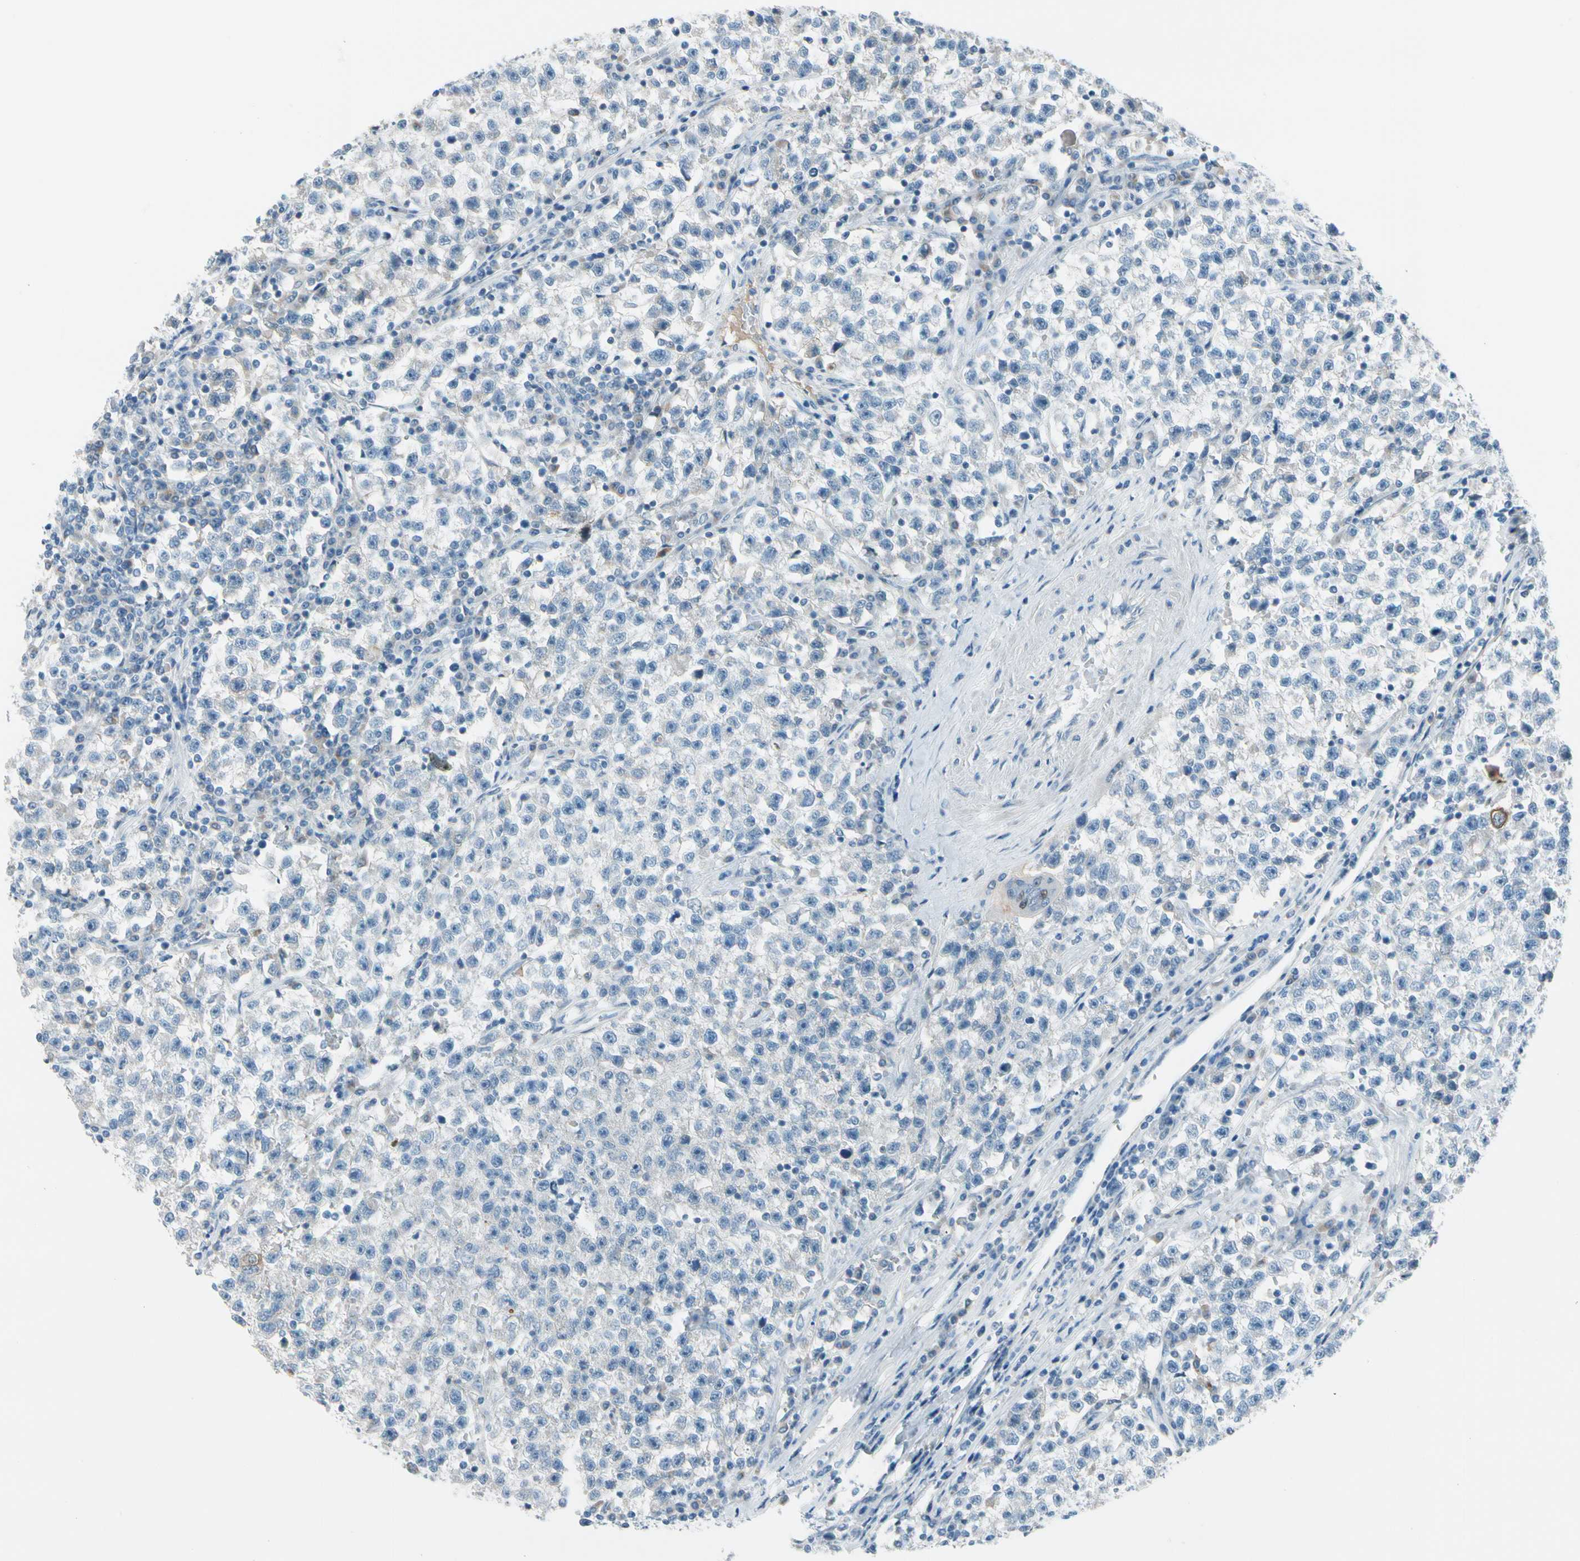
{"staining": {"intensity": "negative", "quantity": "none", "location": "none"}, "tissue": "testis cancer", "cell_type": "Tumor cells", "image_type": "cancer", "snomed": [{"axis": "morphology", "description": "Seminoma, NOS"}, {"axis": "topography", "description": "Testis"}], "caption": "The immunohistochemistry photomicrograph has no significant staining in tumor cells of seminoma (testis) tissue.", "gene": "STK40", "patient": {"sex": "male", "age": 22}}